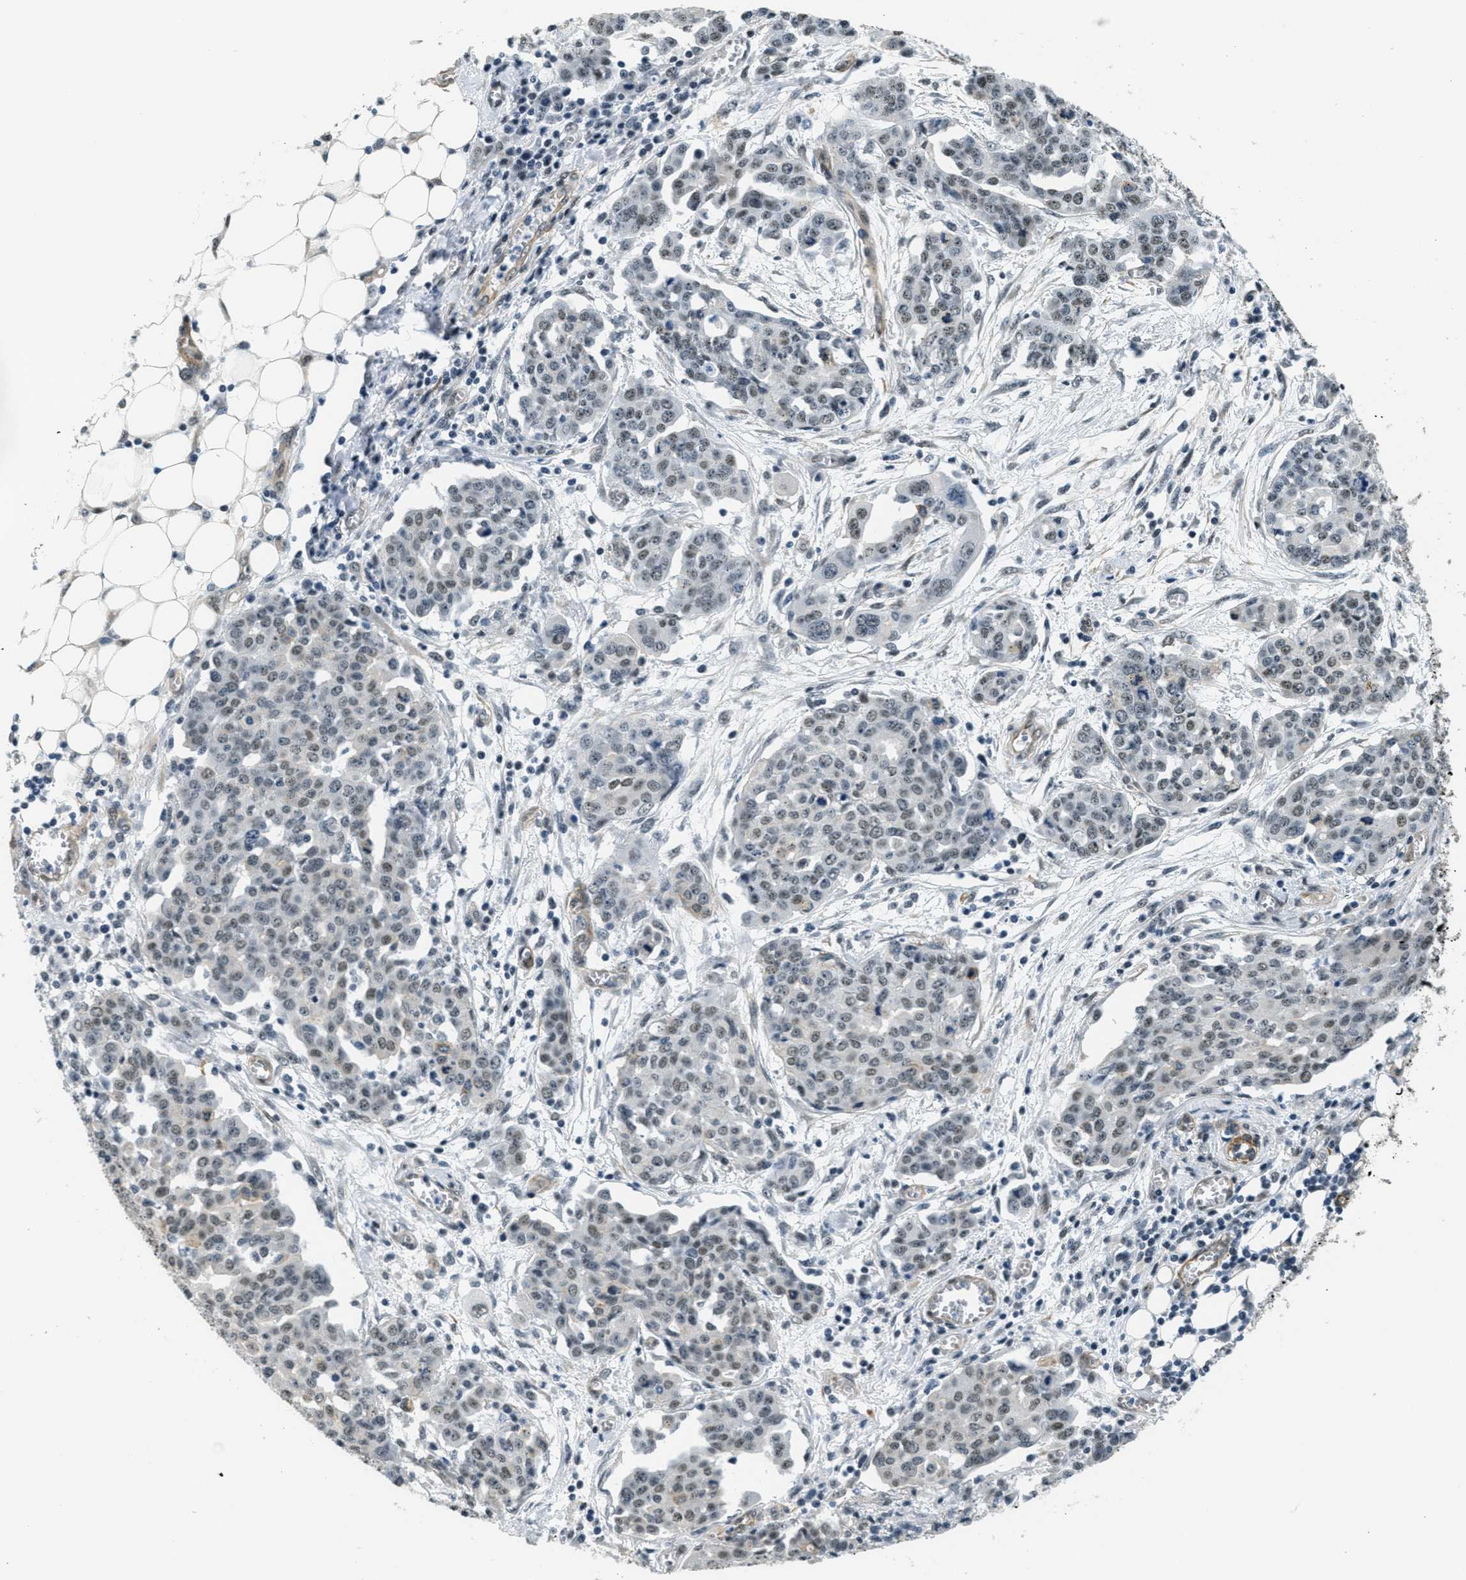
{"staining": {"intensity": "weak", "quantity": "25%-75%", "location": "nuclear"}, "tissue": "ovarian cancer", "cell_type": "Tumor cells", "image_type": "cancer", "snomed": [{"axis": "morphology", "description": "Cystadenocarcinoma, serous, NOS"}, {"axis": "topography", "description": "Soft tissue"}, {"axis": "topography", "description": "Ovary"}], "caption": "Ovarian cancer stained for a protein (brown) displays weak nuclear positive expression in approximately 25%-75% of tumor cells.", "gene": "CFAP36", "patient": {"sex": "female", "age": 57}}